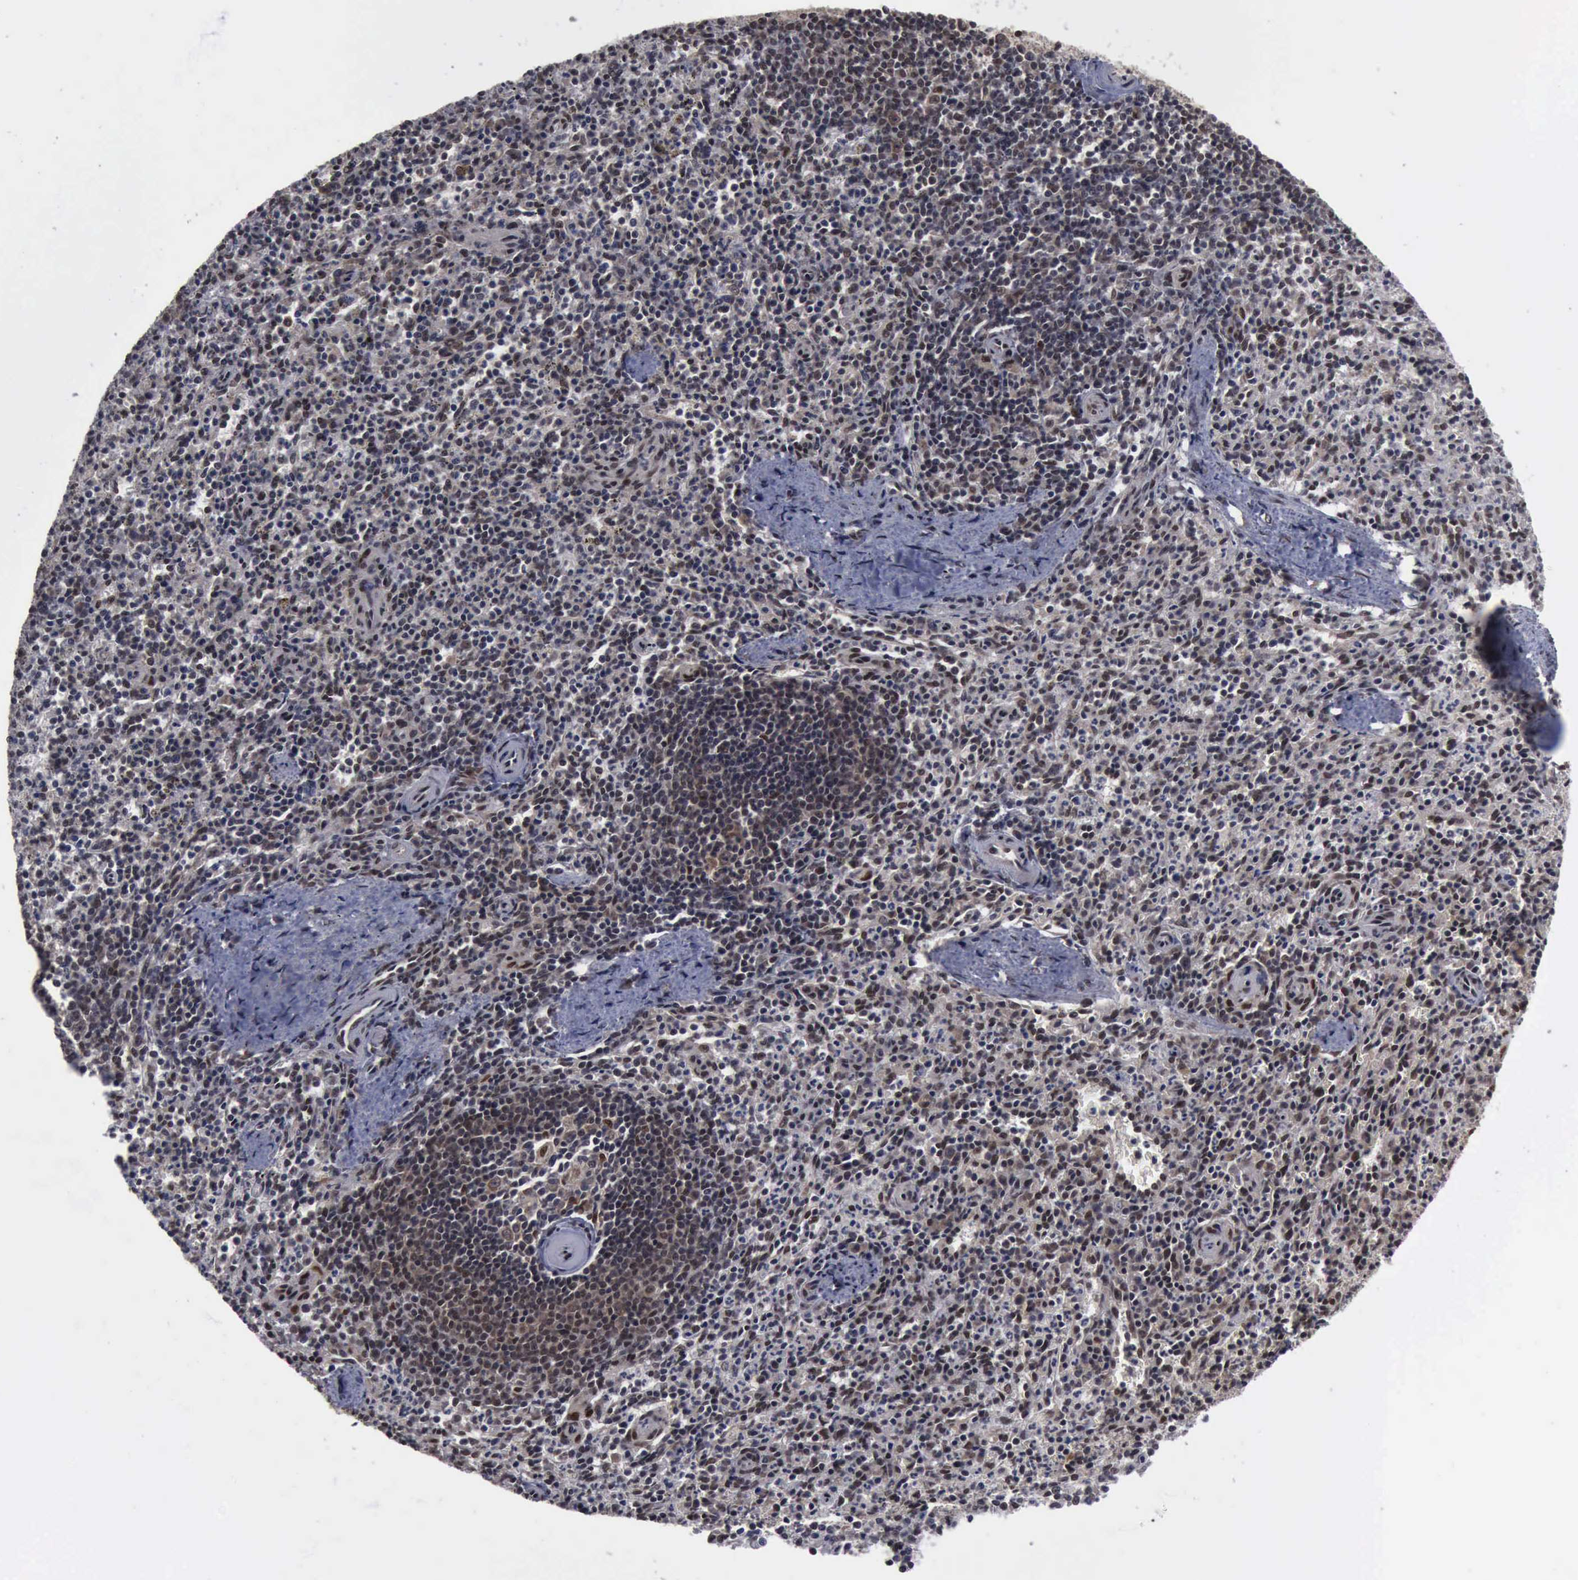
{"staining": {"intensity": "moderate", "quantity": "25%-75%", "location": "nuclear"}, "tissue": "spleen", "cell_type": "Cells in red pulp", "image_type": "normal", "snomed": [{"axis": "morphology", "description": "Normal tissue, NOS"}, {"axis": "topography", "description": "Spleen"}], "caption": "Approximately 25%-75% of cells in red pulp in normal spleen reveal moderate nuclear protein expression as visualized by brown immunohistochemical staining.", "gene": "RTCB", "patient": {"sex": "male", "age": 72}}